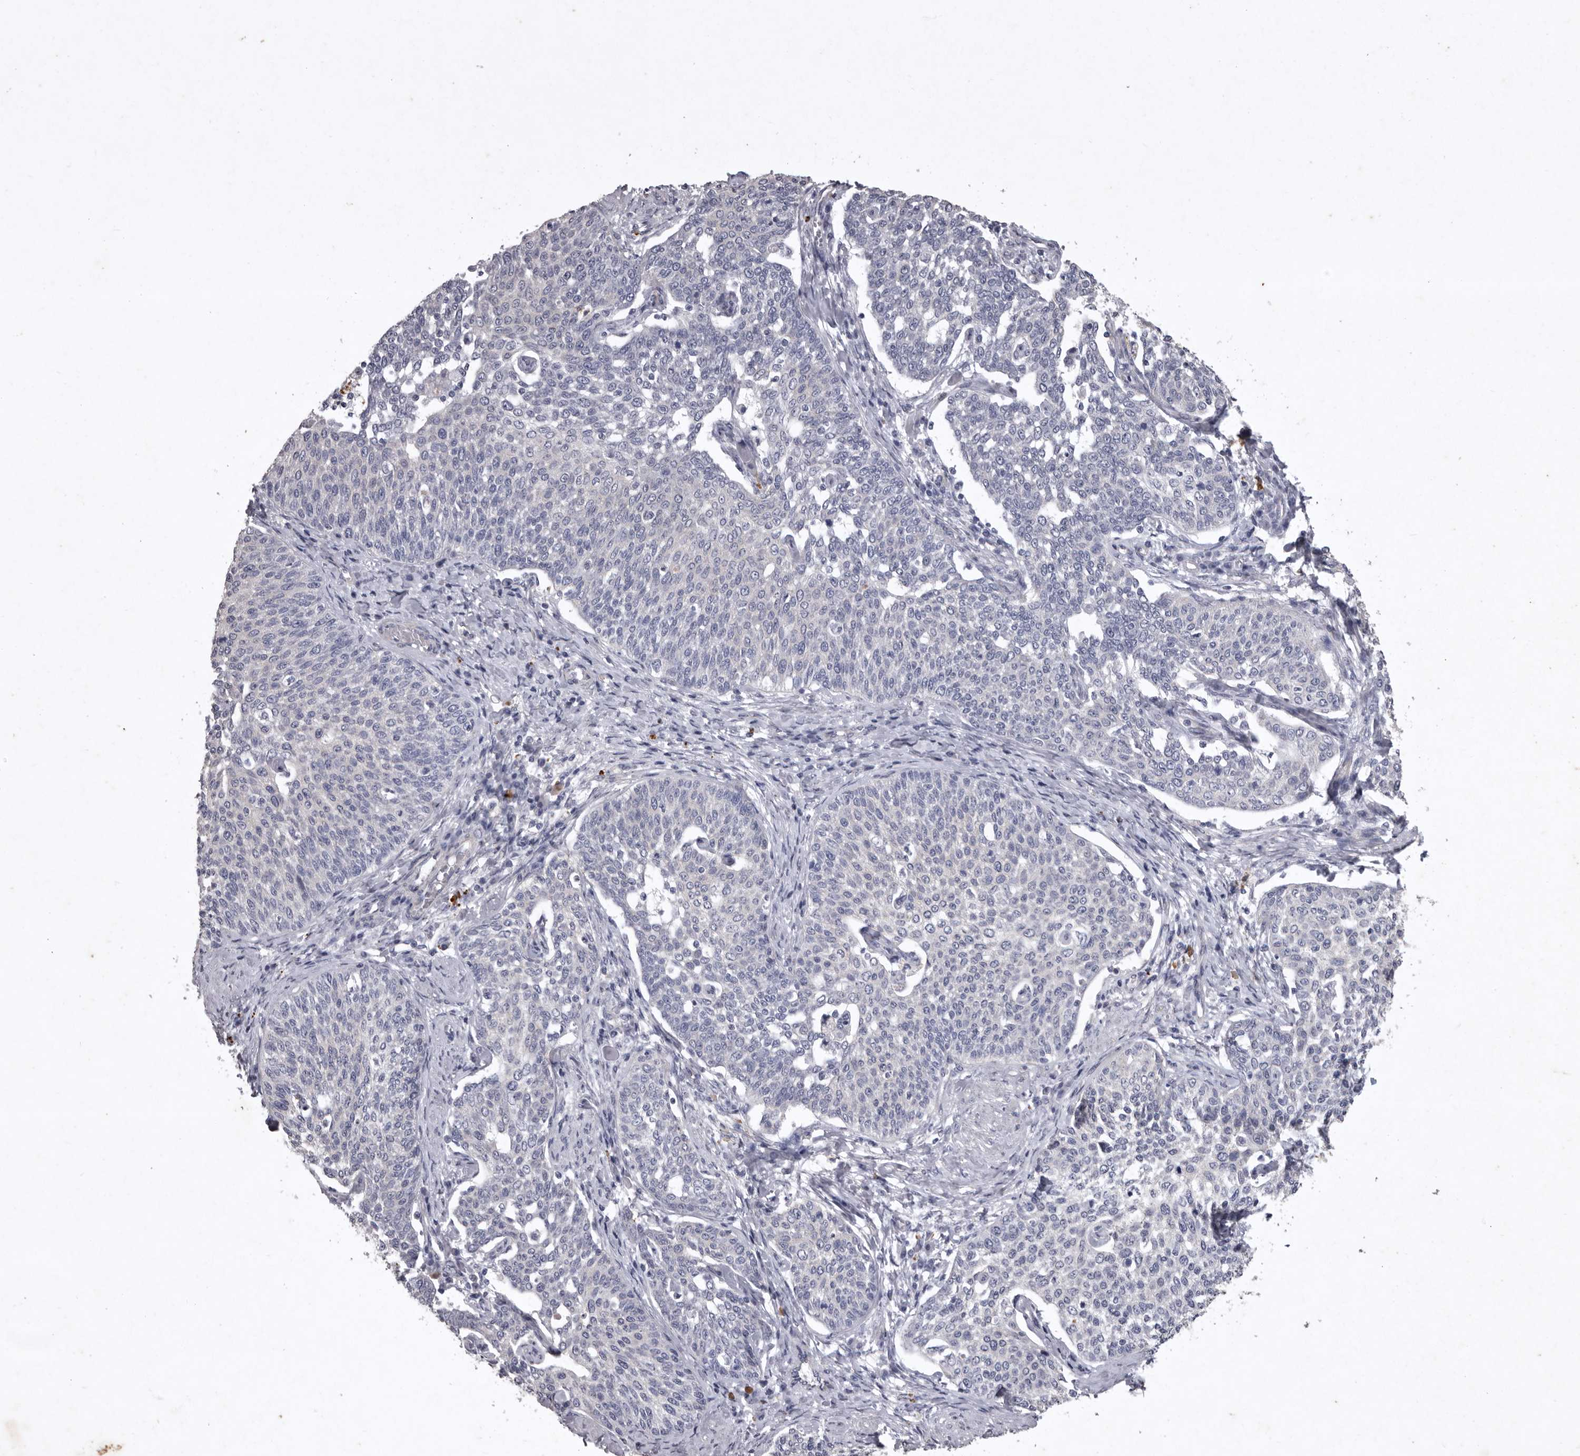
{"staining": {"intensity": "negative", "quantity": "none", "location": "none"}, "tissue": "cervical cancer", "cell_type": "Tumor cells", "image_type": "cancer", "snomed": [{"axis": "morphology", "description": "Squamous cell carcinoma, NOS"}, {"axis": "topography", "description": "Cervix"}], "caption": "Cervical cancer (squamous cell carcinoma) stained for a protein using immunohistochemistry shows no positivity tumor cells.", "gene": "NKAIN4", "patient": {"sex": "female", "age": 34}}